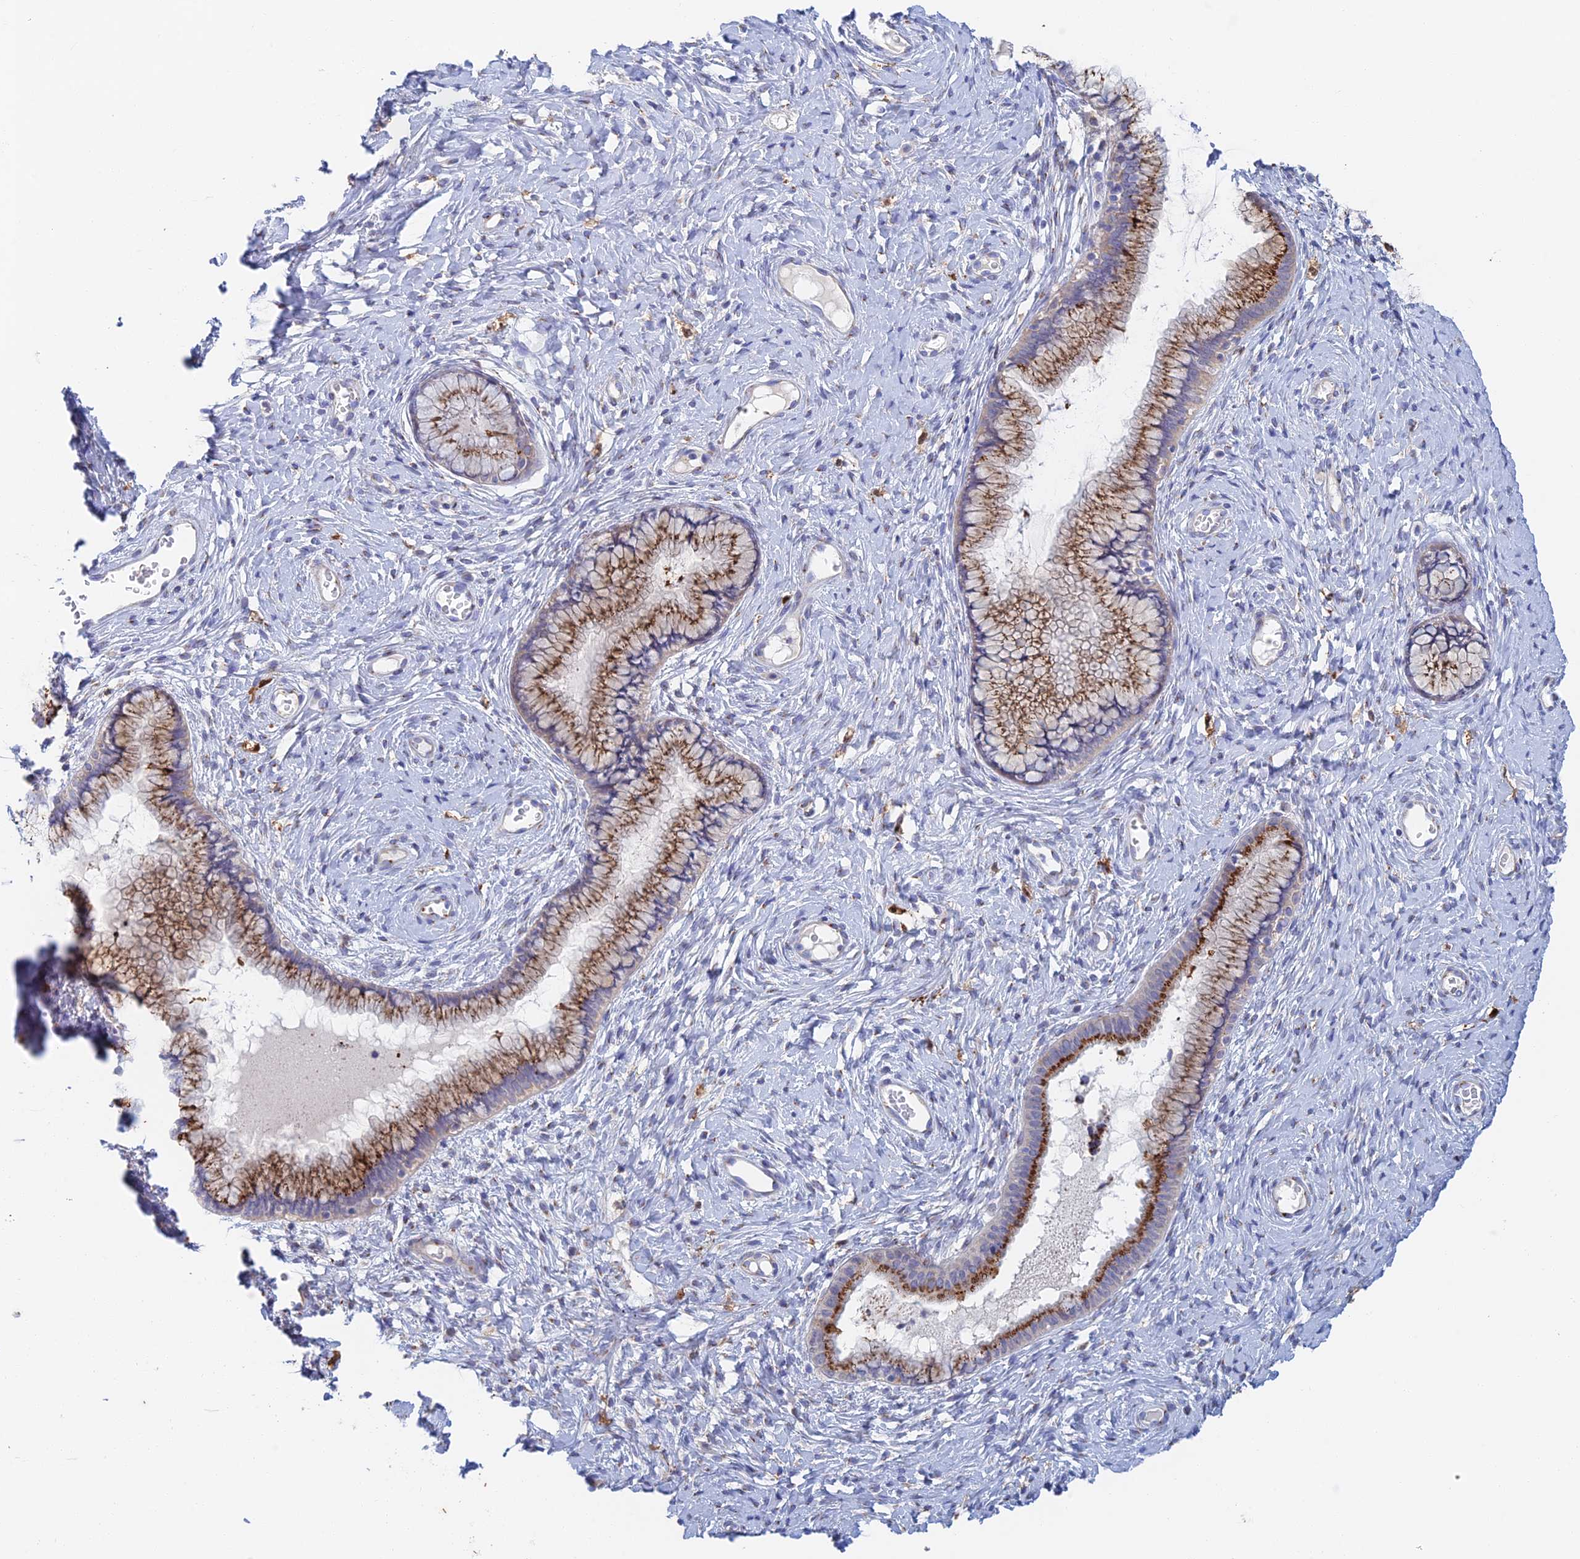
{"staining": {"intensity": "strong", "quantity": ">75%", "location": "cytoplasmic/membranous"}, "tissue": "cervix", "cell_type": "Glandular cells", "image_type": "normal", "snomed": [{"axis": "morphology", "description": "Normal tissue, NOS"}, {"axis": "topography", "description": "Cervix"}], "caption": "About >75% of glandular cells in unremarkable cervix show strong cytoplasmic/membranous protein staining as visualized by brown immunohistochemical staining.", "gene": "SLC24A3", "patient": {"sex": "female", "age": 42}}